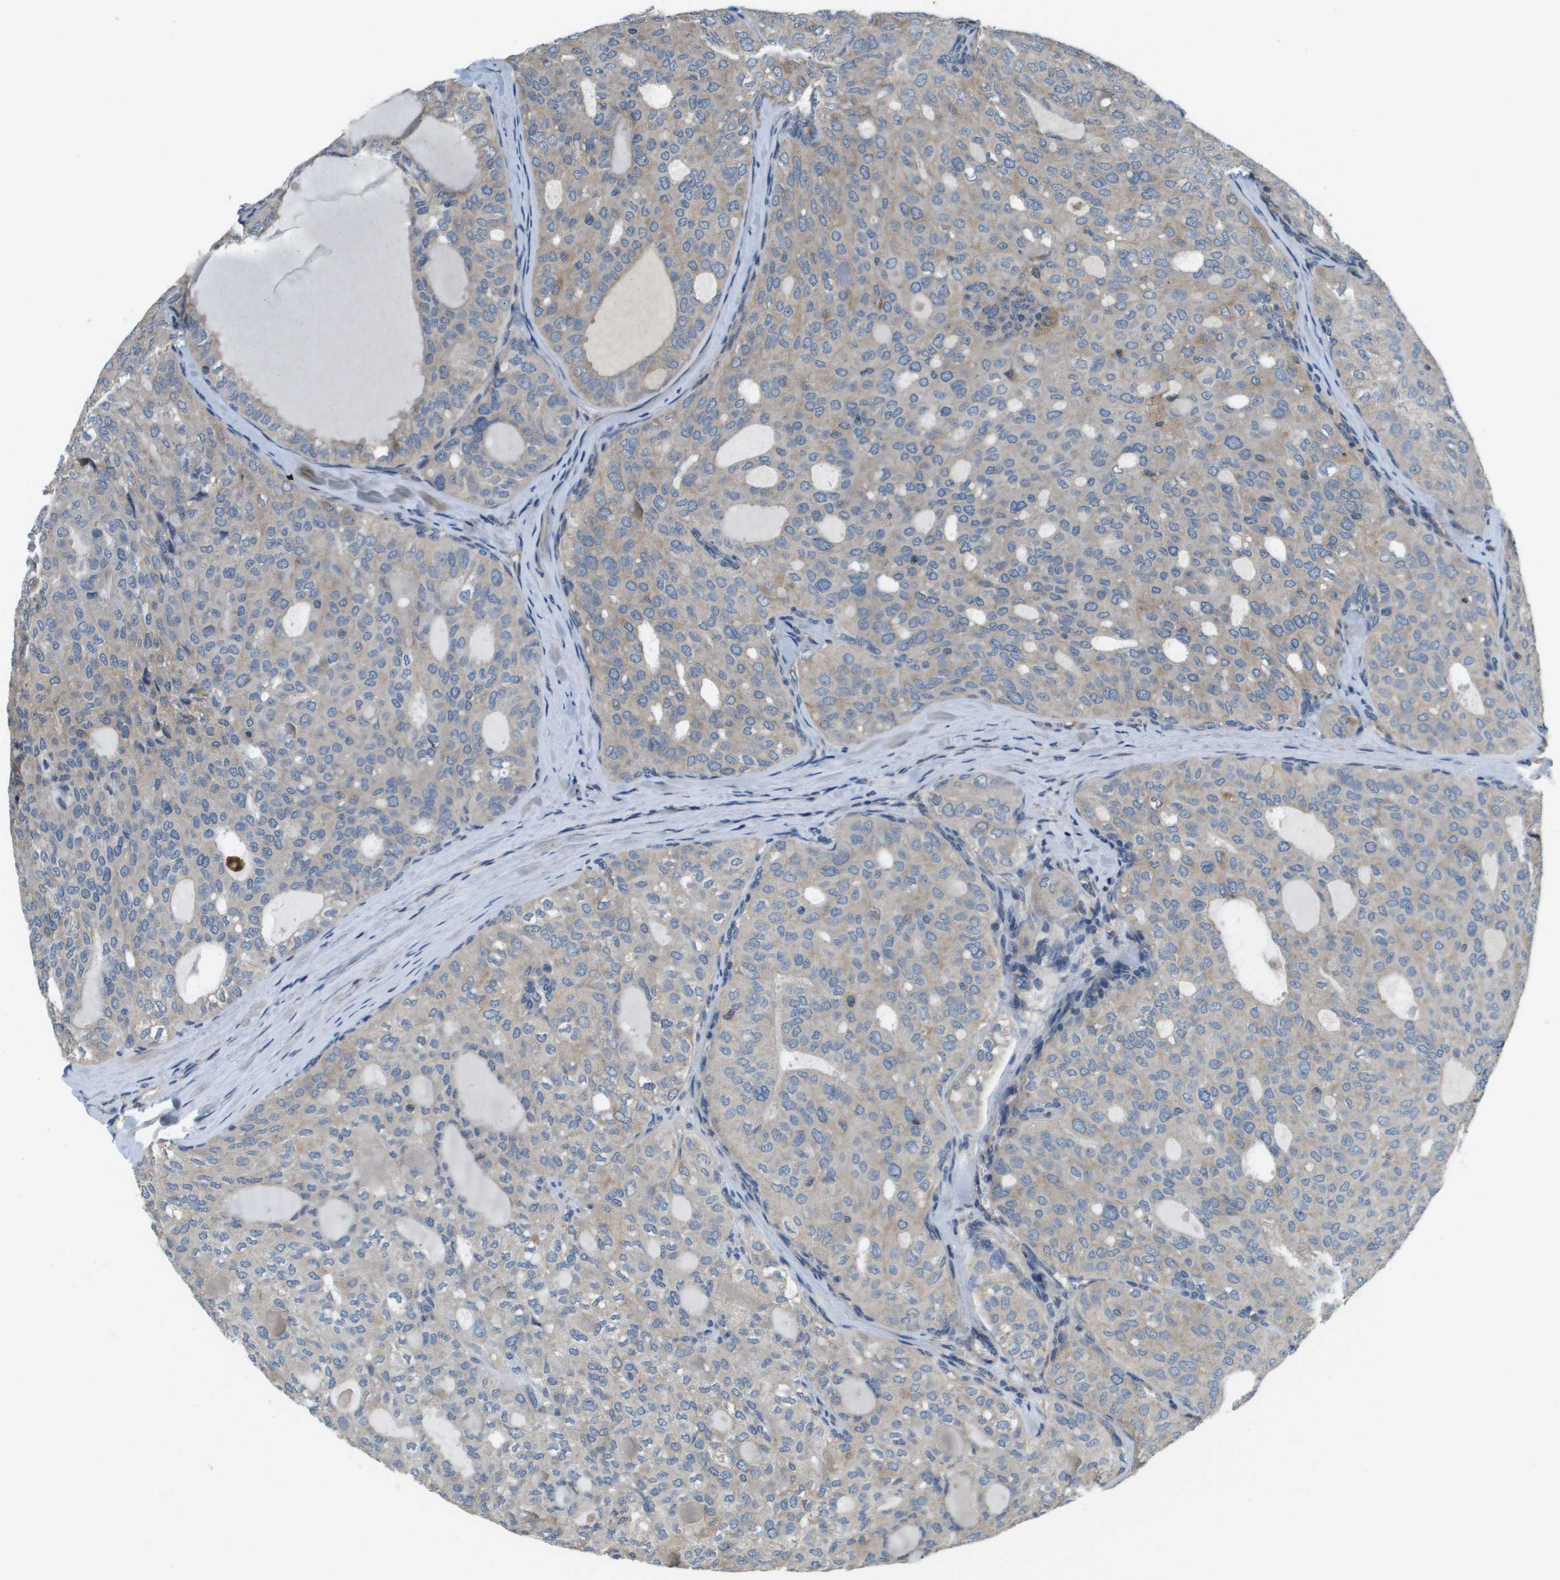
{"staining": {"intensity": "negative", "quantity": "none", "location": "none"}, "tissue": "thyroid cancer", "cell_type": "Tumor cells", "image_type": "cancer", "snomed": [{"axis": "morphology", "description": "Follicular adenoma carcinoma, NOS"}, {"axis": "topography", "description": "Thyroid gland"}], "caption": "Follicular adenoma carcinoma (thyroid) was stained to show a protein in brown. There is no significant expression in tumor cells.", "gene": "SAMSN1", "patient": {"sex": "male", "age": 75}}